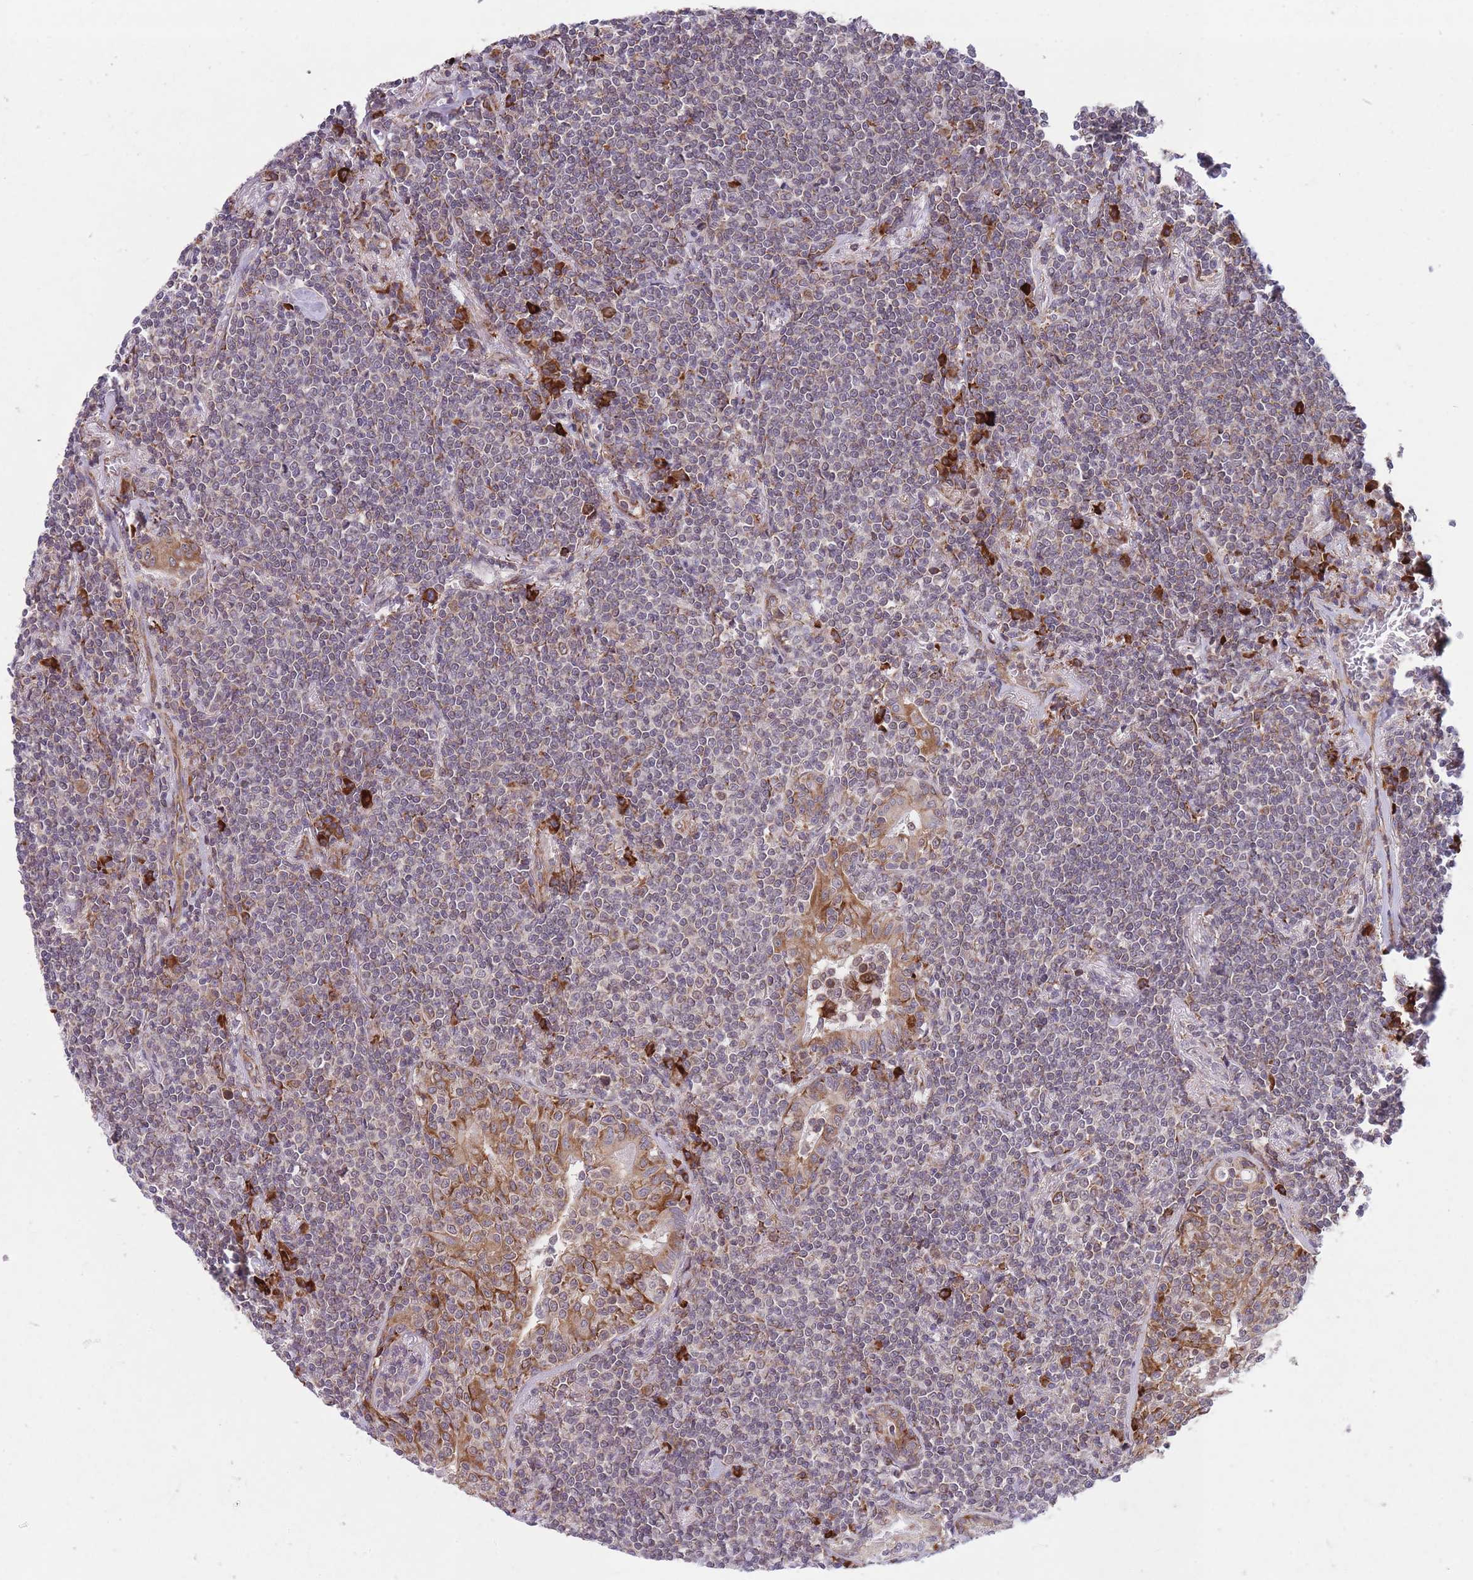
{"staining": {"intensity": "weak", "quantity": "25%-75%", "location": "cytoplasmic/membranous"}, "tissue": "lymphoma", "cell_type": "Tumor cells", "image_type": "cancer", "snomed": [{"axis": "morphology", "description": "Malignant lymphoma, non-Hodgkin's type, Low grade"}, {"axis": "topography", "description": "Lung"}], "caption": "Human lymphoma stained for a protein (brown) reveals weak cytoplasmic/membranous positive expression in approximately 25%-75% of tumor cells.", "gene": "TTLL3", "patient": {"sex": "female", "age": 71}}